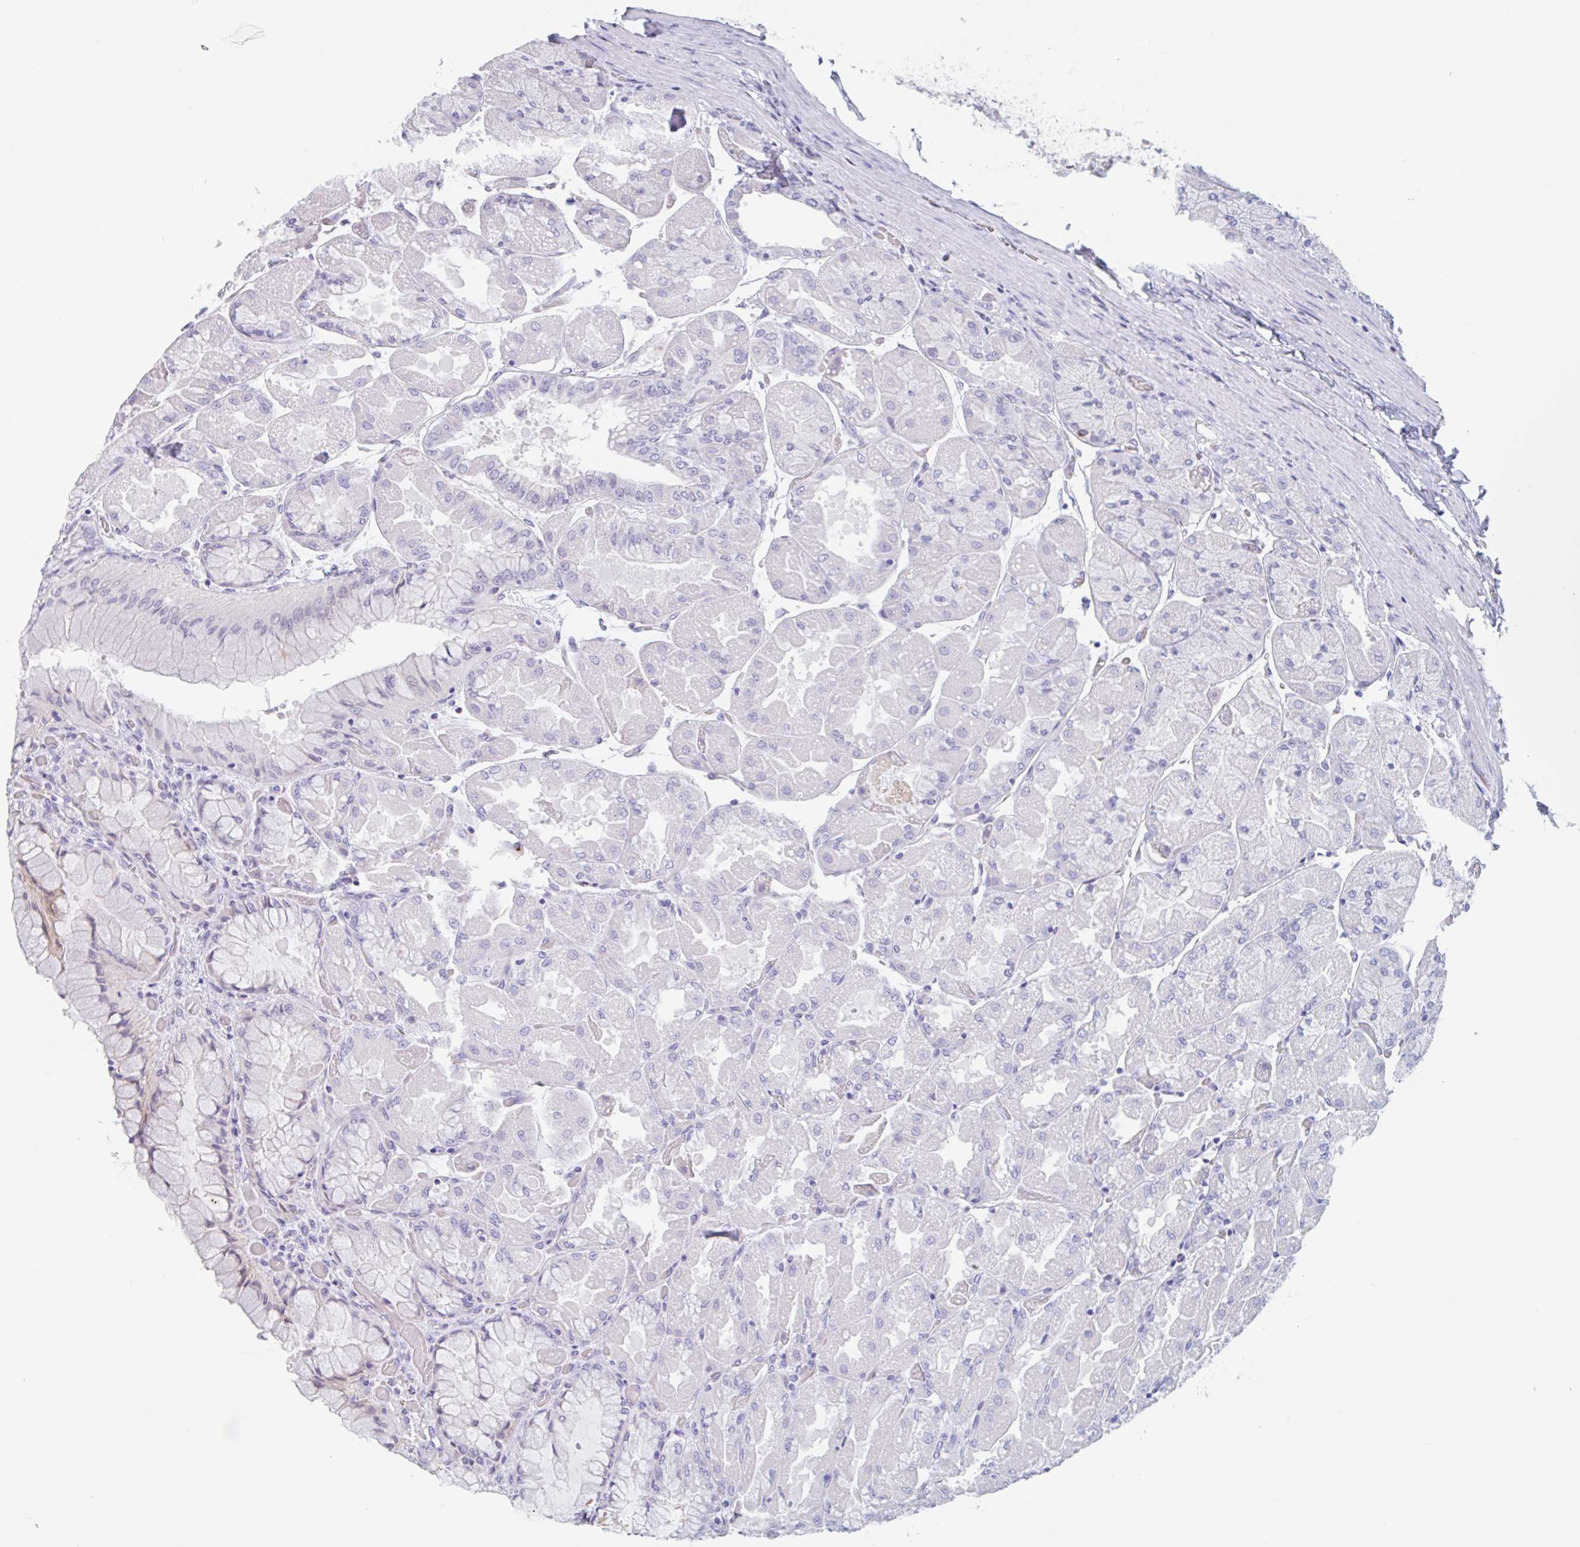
{"staining": {"intensity": "negative", "quantity": "none", "location": "none"}, "tissue": "stomach", "cell_type": "Glandular cells", "image_type": "normal", "snomed": [{"axis": "morphology", "description": "Normal tissue, NOS"}, {"axis": "topography", "description": "Stomach"}], "caption": "This histopathology image is of benign stomach stained with IHC to label a protein in brown with the nuclei are counter-stained blue. There is no staining in glandular cells.", "gene": "EMC4", "patient": {"sex": "female", "age": 61}}